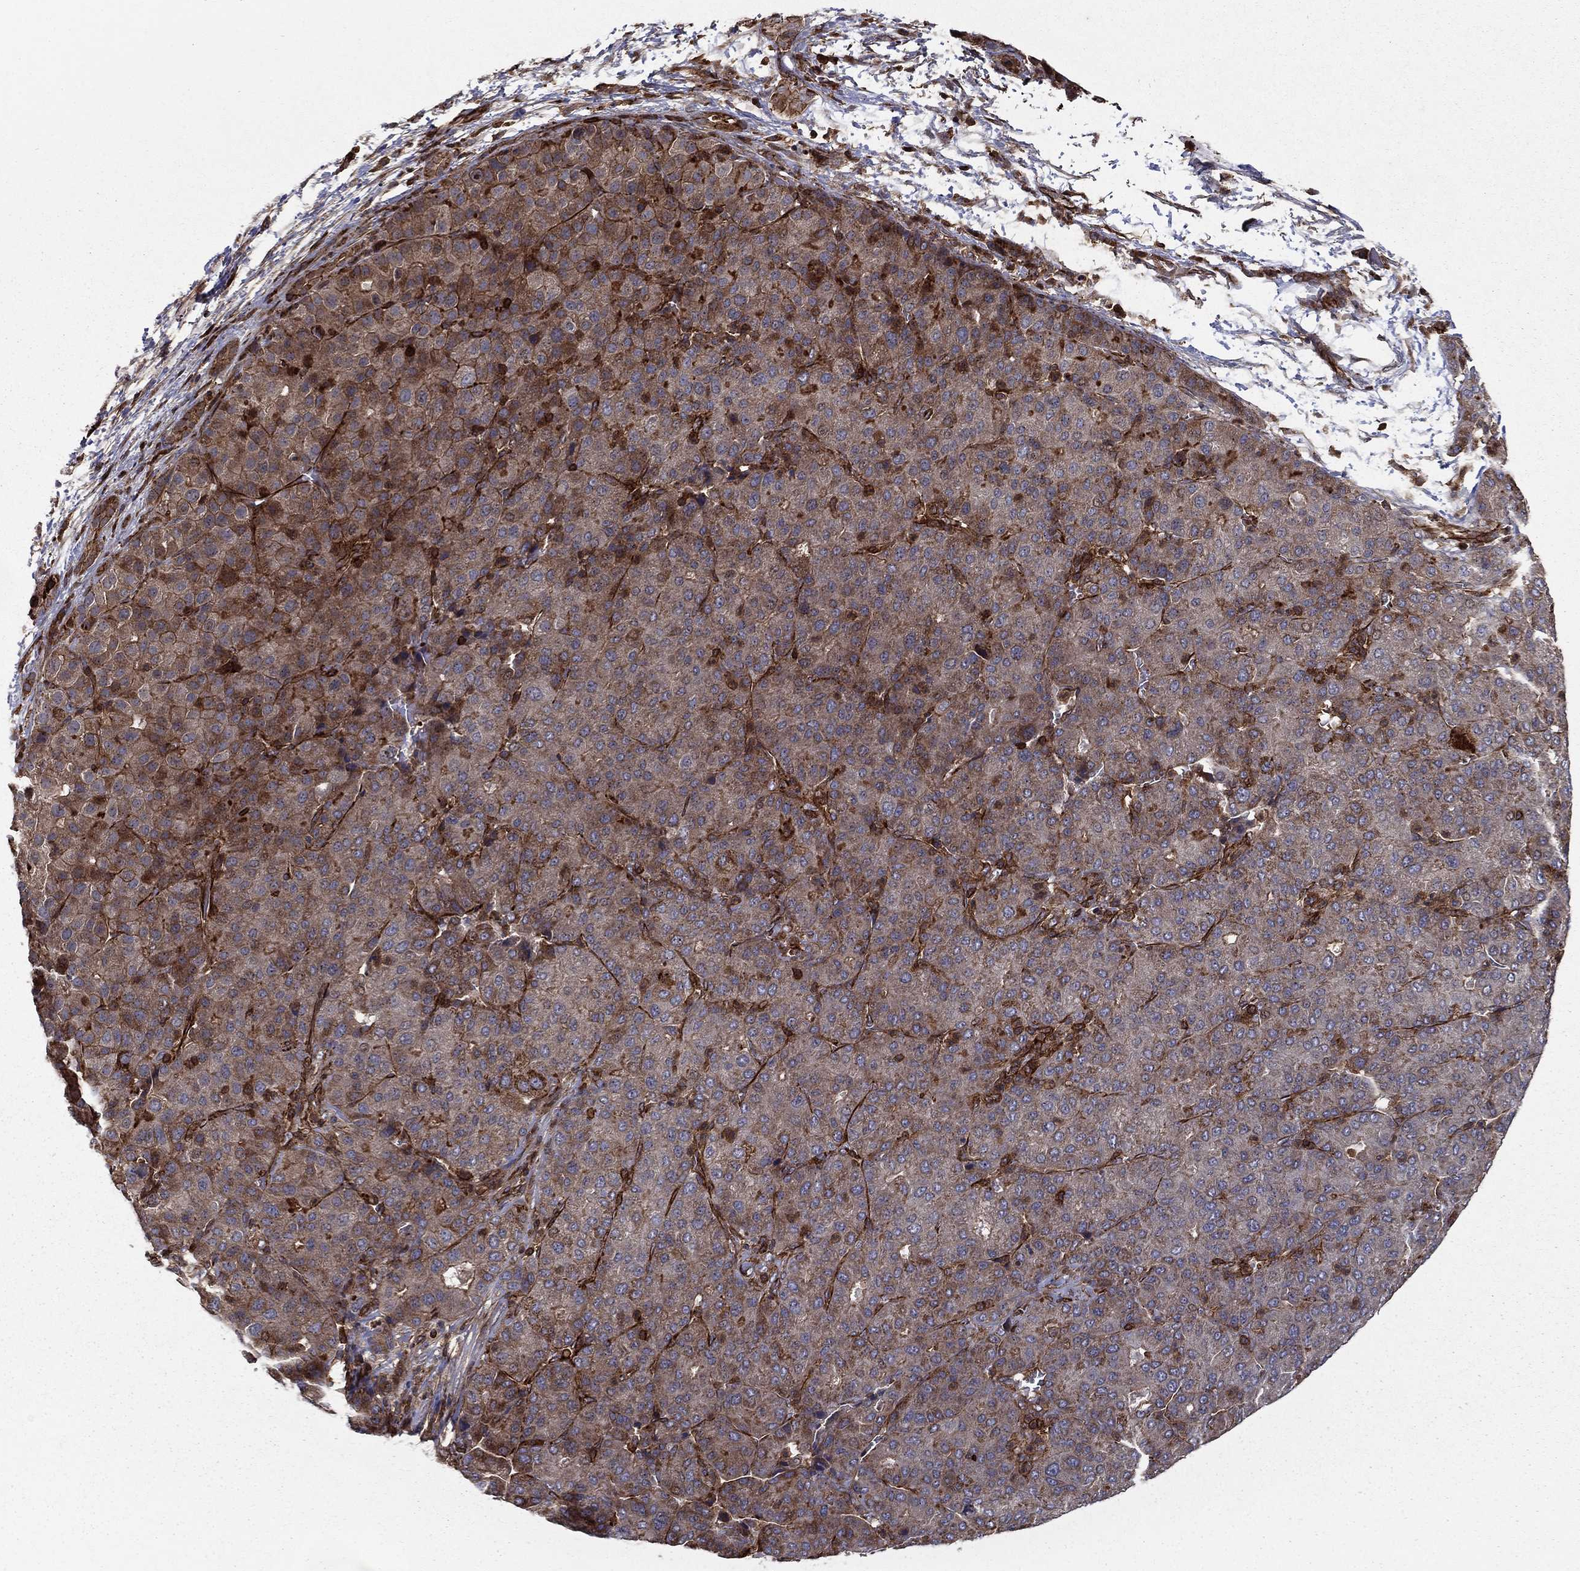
{"staining": {"intensity": "moderate", "quantity": "25%-75%", "location": "cytoplasmic/membranous"}, "tissue": "liver cancer", "cell_type": "Tumor cells", "image_type": "cancer", "snomed": [{"axis": "morphology", "description": "Carcinoma, Hepatocellular, NOS"}, {"axis": "topography", "description": "Liver"}], "caption": "Immunohistochemistry of human liver hepatocellular carcinoma shows medium levels of moderate cytoplasmic/membranous expression in about 25%-75% of tumor cells. (DAB (3,3'-diaminobenzidine) IHC with brightfield microscopy, high magnification).", "gene": "ADM", "patient": {"sex": "male", "age": 65}}